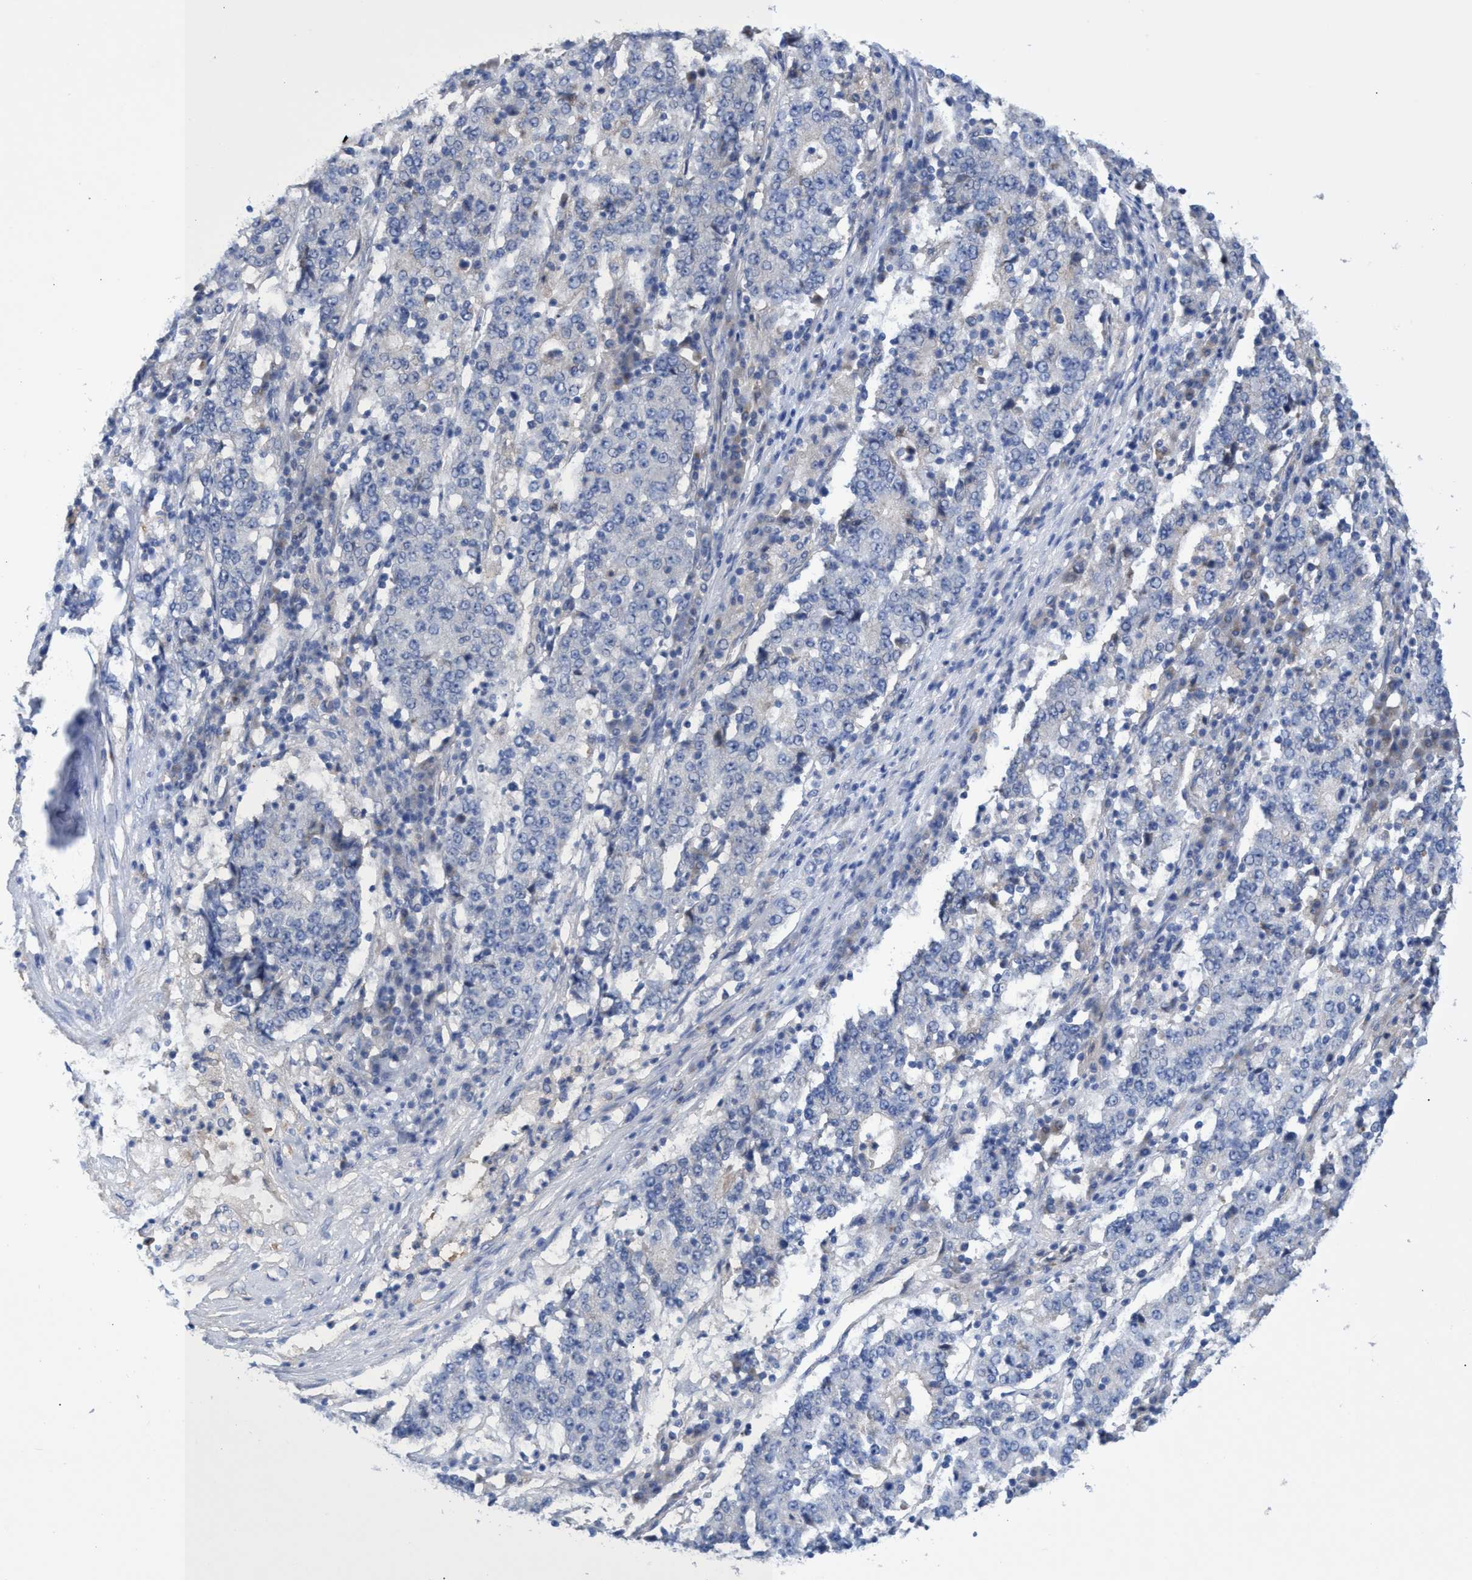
{"staining": {"intensity": "negative", "quantity": "none", "location": "none"}, "tissue": "stomach cancer", "cell_type": "Tumor cells", "image_type": "cancer", "snomed": [{"axis": "morphology", "description": "Adenocarcinoma, NOS"}, {"axis": "topography", "description": "Stomach"}], "caption": "This is an immunohistochemistry (IHC) histopathology image of stomach cancer (adenocarcinoma). There is no positivity in tumor cells.", "gene": "SVEP1", "patient": {"sex": "male", "age": 59}}